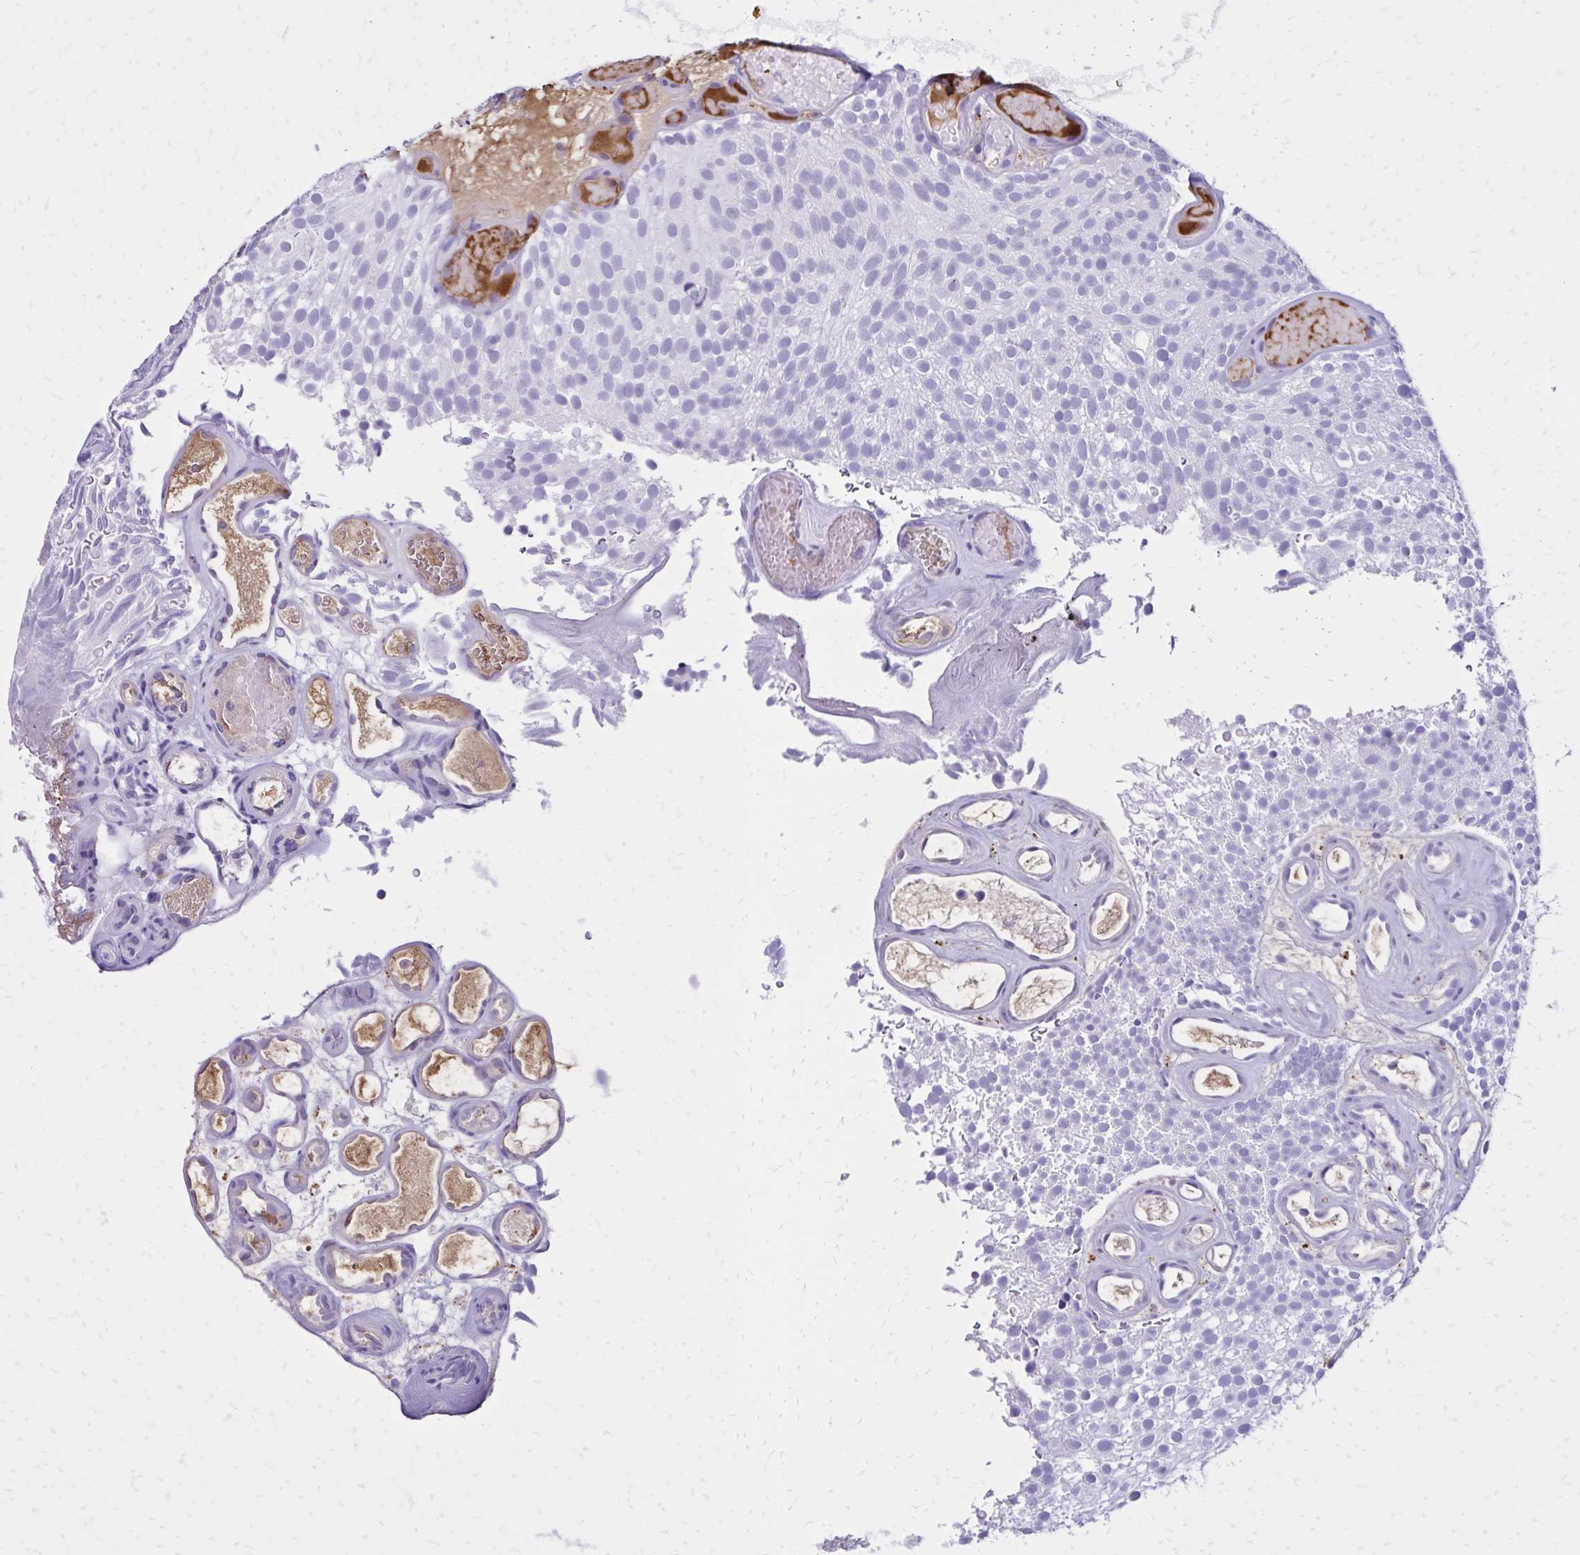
{"staining": {"intensity": "negative", "quantity": "none", "location": "none"}, "tissue": "urothelial cancer", "cell_type": "Tumor cells", "image_type": "cancer", "snomed": [{"axis": "morphology", "description": "Urothelial carcinoma, Low grade"}, {"axis": "topography", "description": "Urinary bladder"}], "caption": "Protein analysis of urothelial cancer displays no significant expression in tumor cells.", "gene": "CD27", "patient": {"sex": "male", "age": 78}}